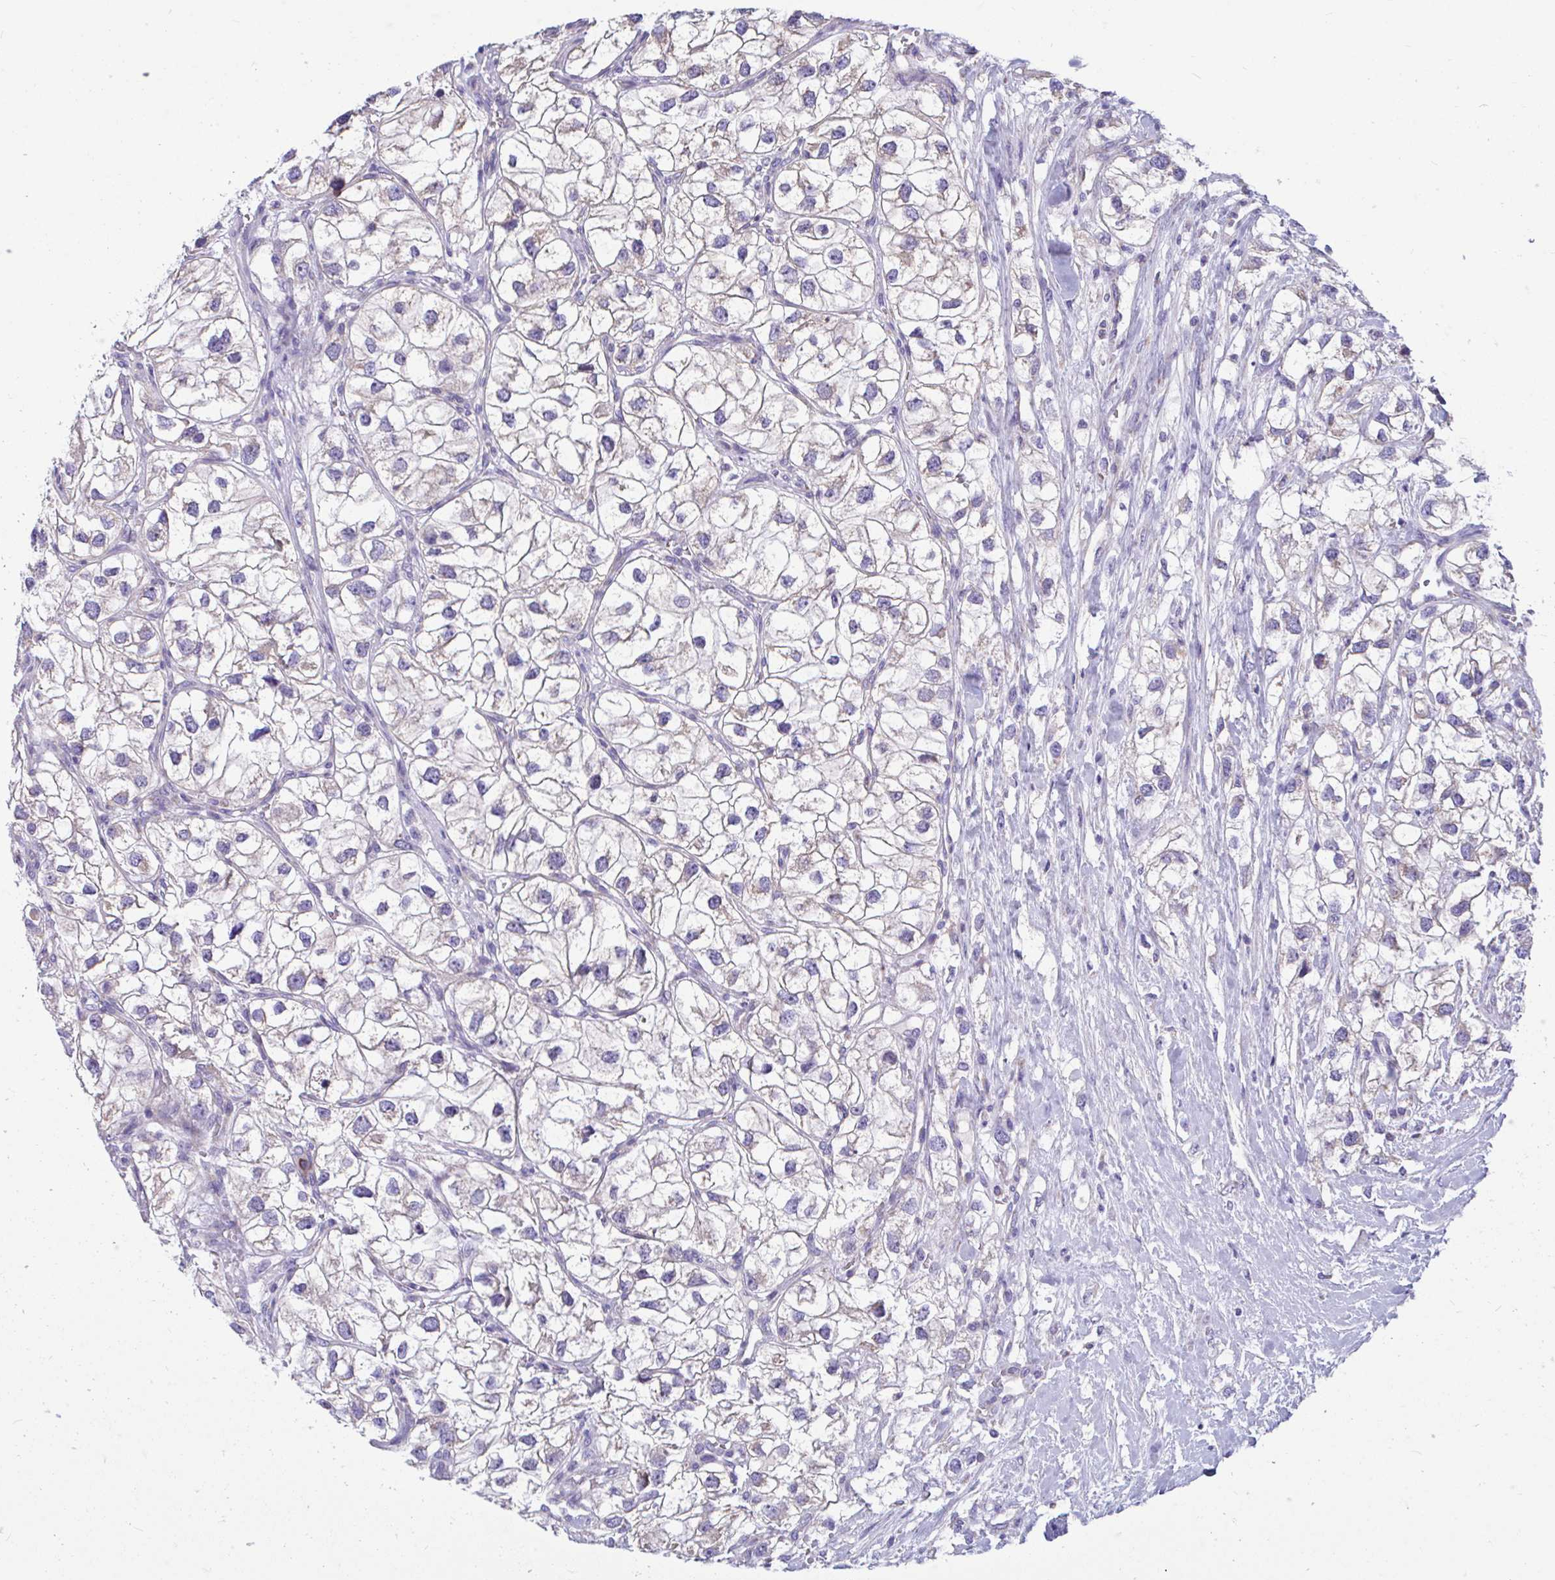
{"staining": {"intensity": "weak", "quantity": "<25%", "location": "cytoplasmic/membranous"}, "tissue": "renal cancer", "cell_type": "Tumor cells", "image_type": "cancer", "snomed": [{"axis": "morphology", "description": "Adenocarcinoma, NOS"}, {"axis": "topography", "description": "Kidney"}], "caption": "Photomicrograph shows no significant protein expression in tumor cells of adenocarcinoma (renal).", "gene": "OR13A1", "patient": {"sex": "male", "age": 59}}